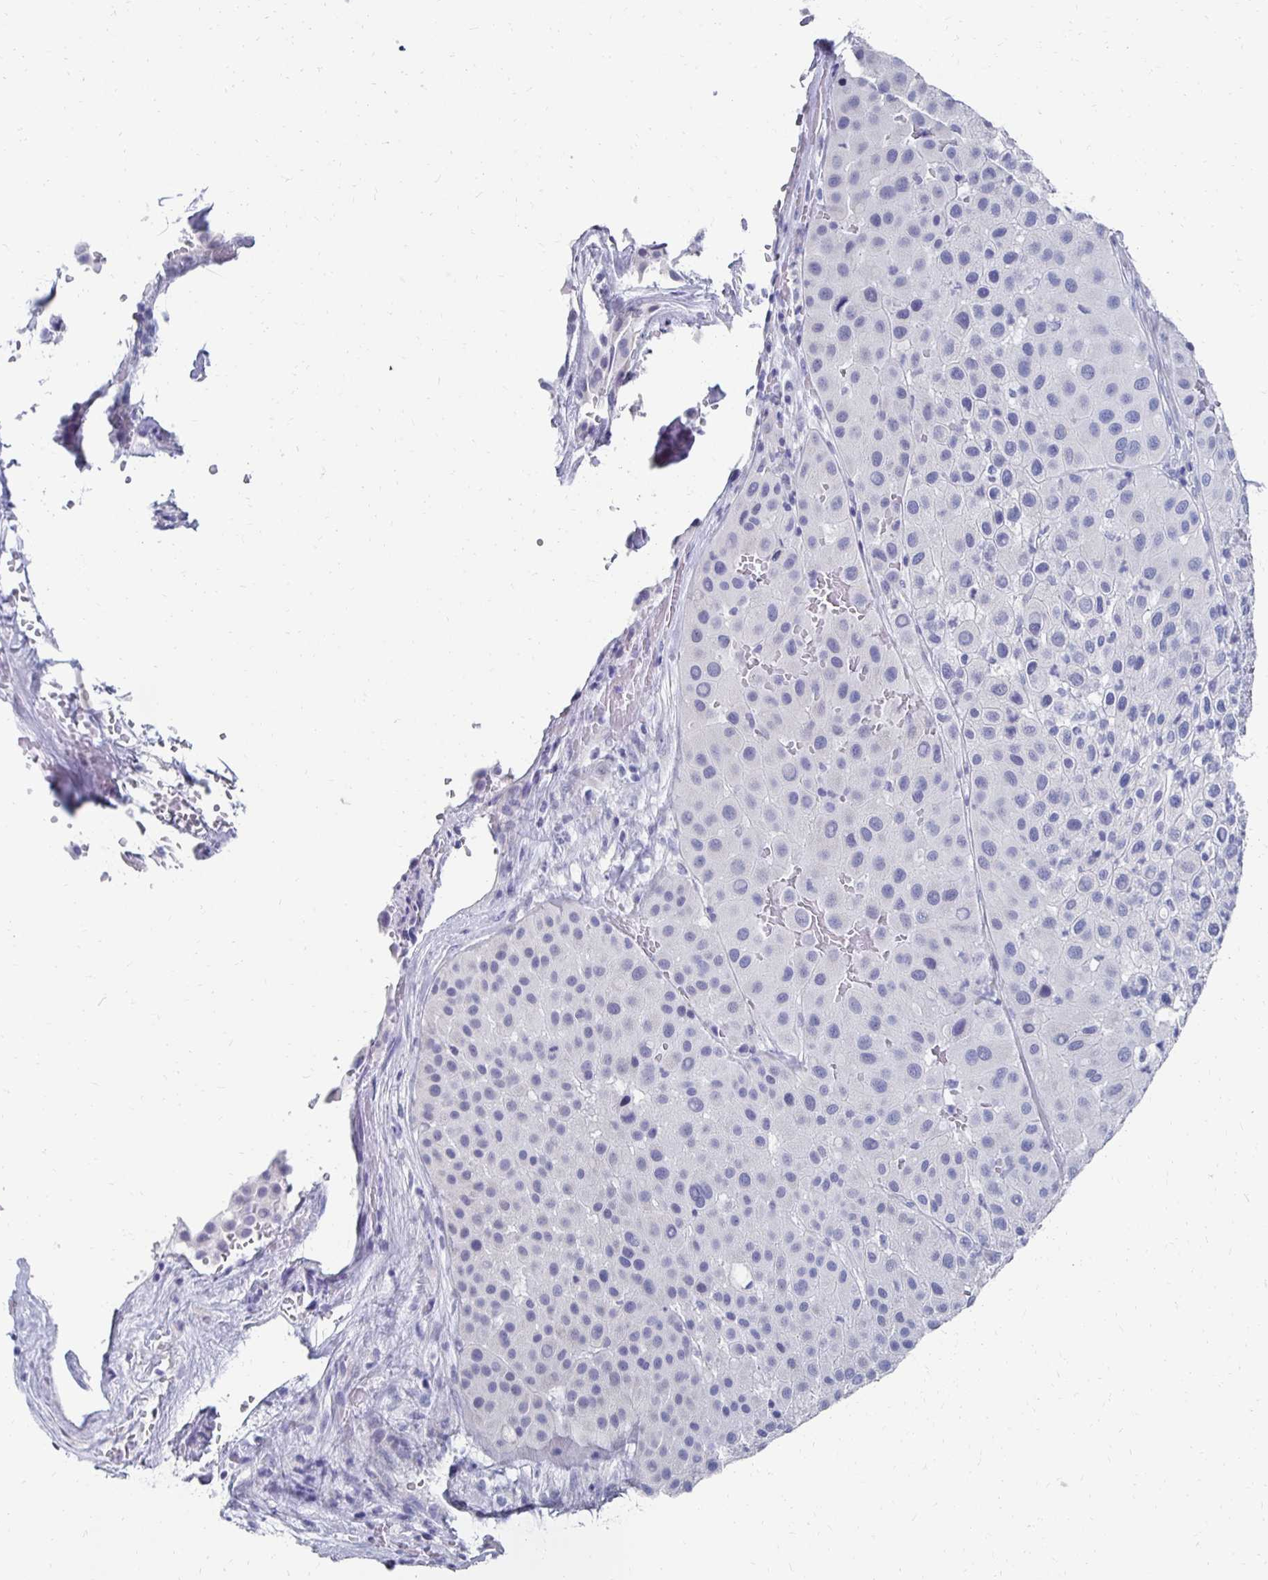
{"staining": {"intensity": "negative", "quantity": "none", "location": "none"}, "tissue": "melanoma", "cell_type": "Tumor cells", "image_type": "cancer", "snomed": [{"axis": "morphology", "description": "Malignant melanoma, Metastatic site"}, {"axis": "topography", "description": "Smooth muscle"}], "caption": "The immunohistochemistry (IHC) photomicrograph has no significant expression in tumor cells of malignant melanoma (metastatic site) tissue. Nuclei are stained in blue.", "gene": "SYCP3", "patient": {"sex": "male", "age": 41}}